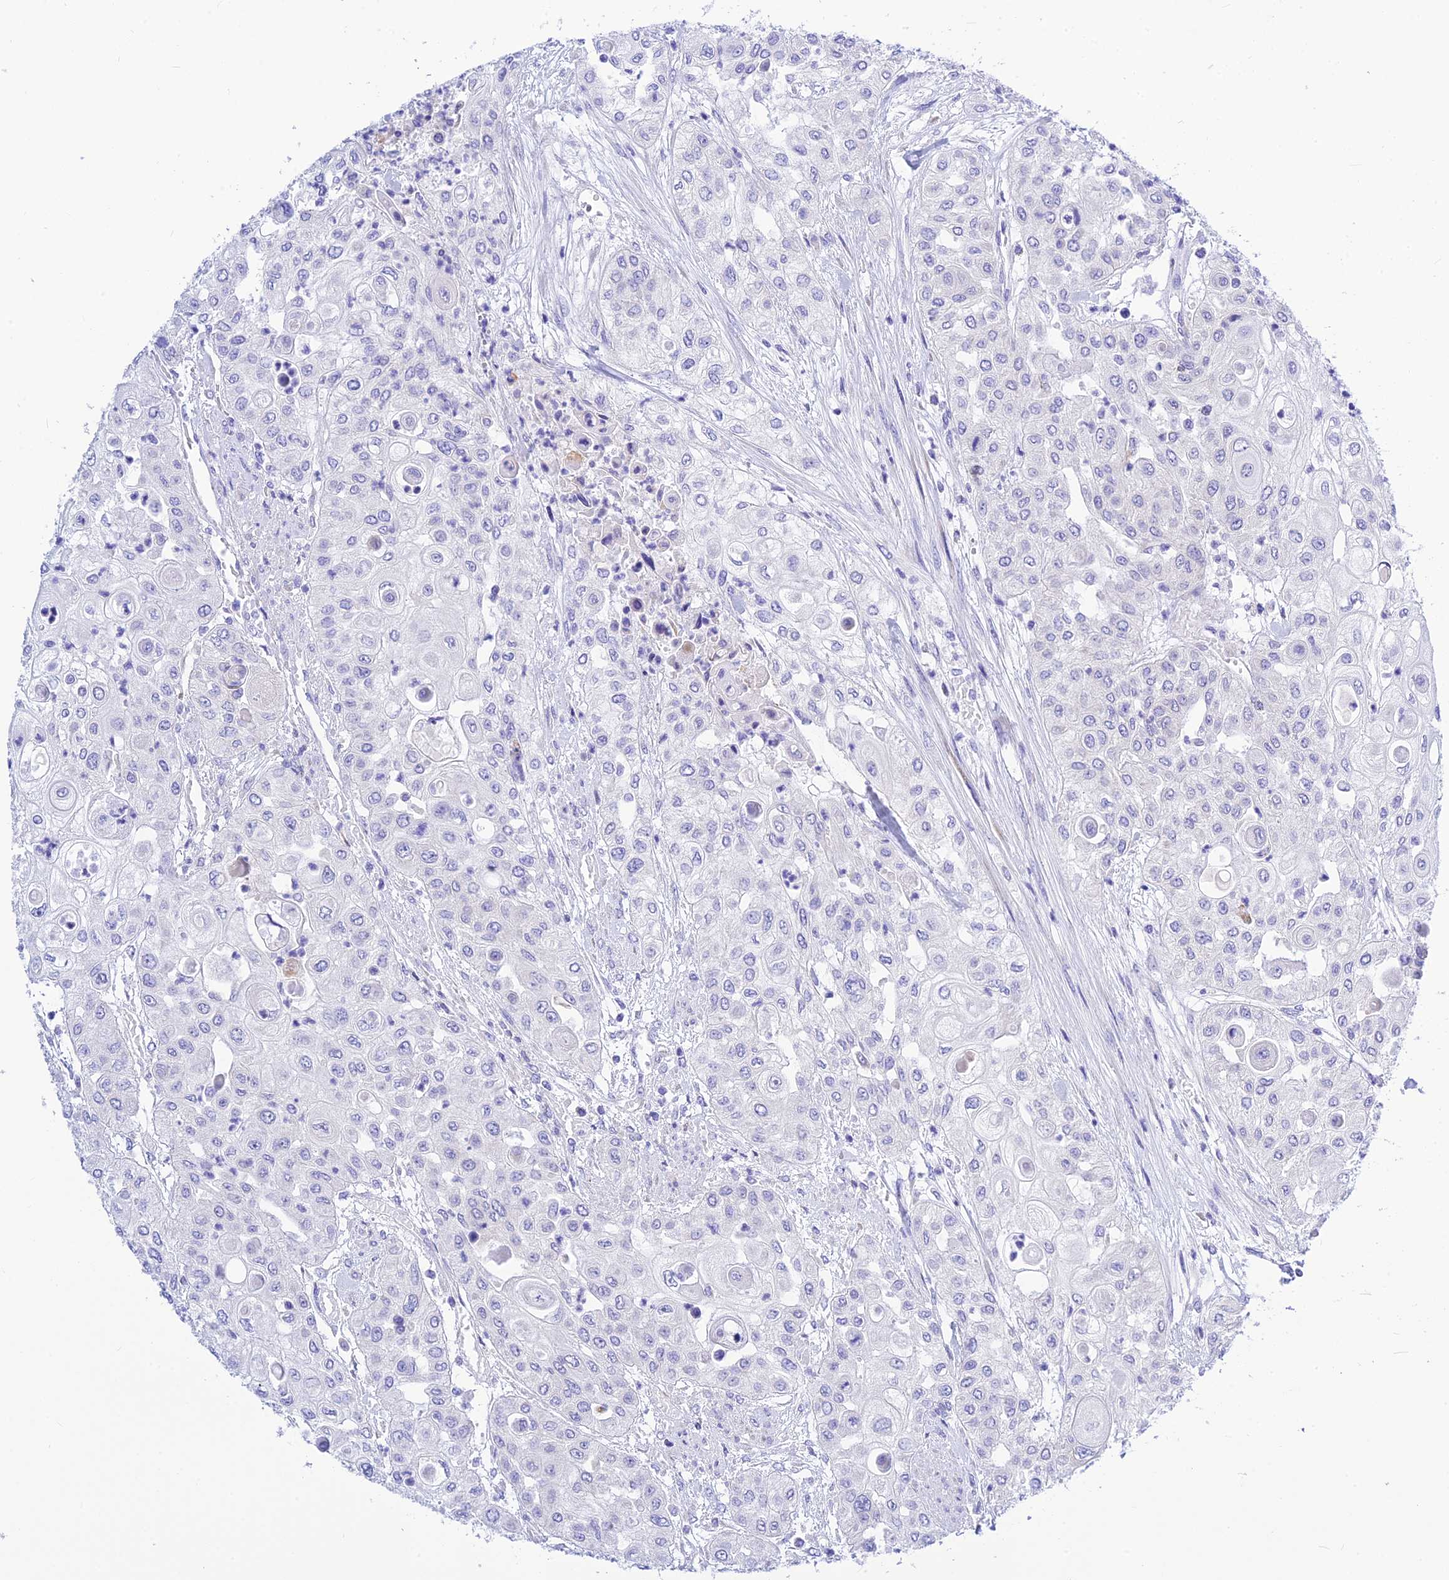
{"staining": {"intensity": "negative", "quantity": "none", "location": "none"}, "tissue": "urothelial cancer", "cell_type": "Tumor cells", "image_type": "cancer", "snomed": [{"axis": "morphology", "description": "Urothelial carcinoma, High grade"}, {"axis": "topography", "description": "Urinary bladder"}], "caption": "DAB (3,3'-diaminobenzidine) immunohistochemical staining of urothelial cancer shows no significant staining in tumor cells. (Brightfield microscopy of DAB immunohistochemistry (IHC) at high magnification).", "gene": "CNOT6", "patient": {"sex": "female", "age": 79}}